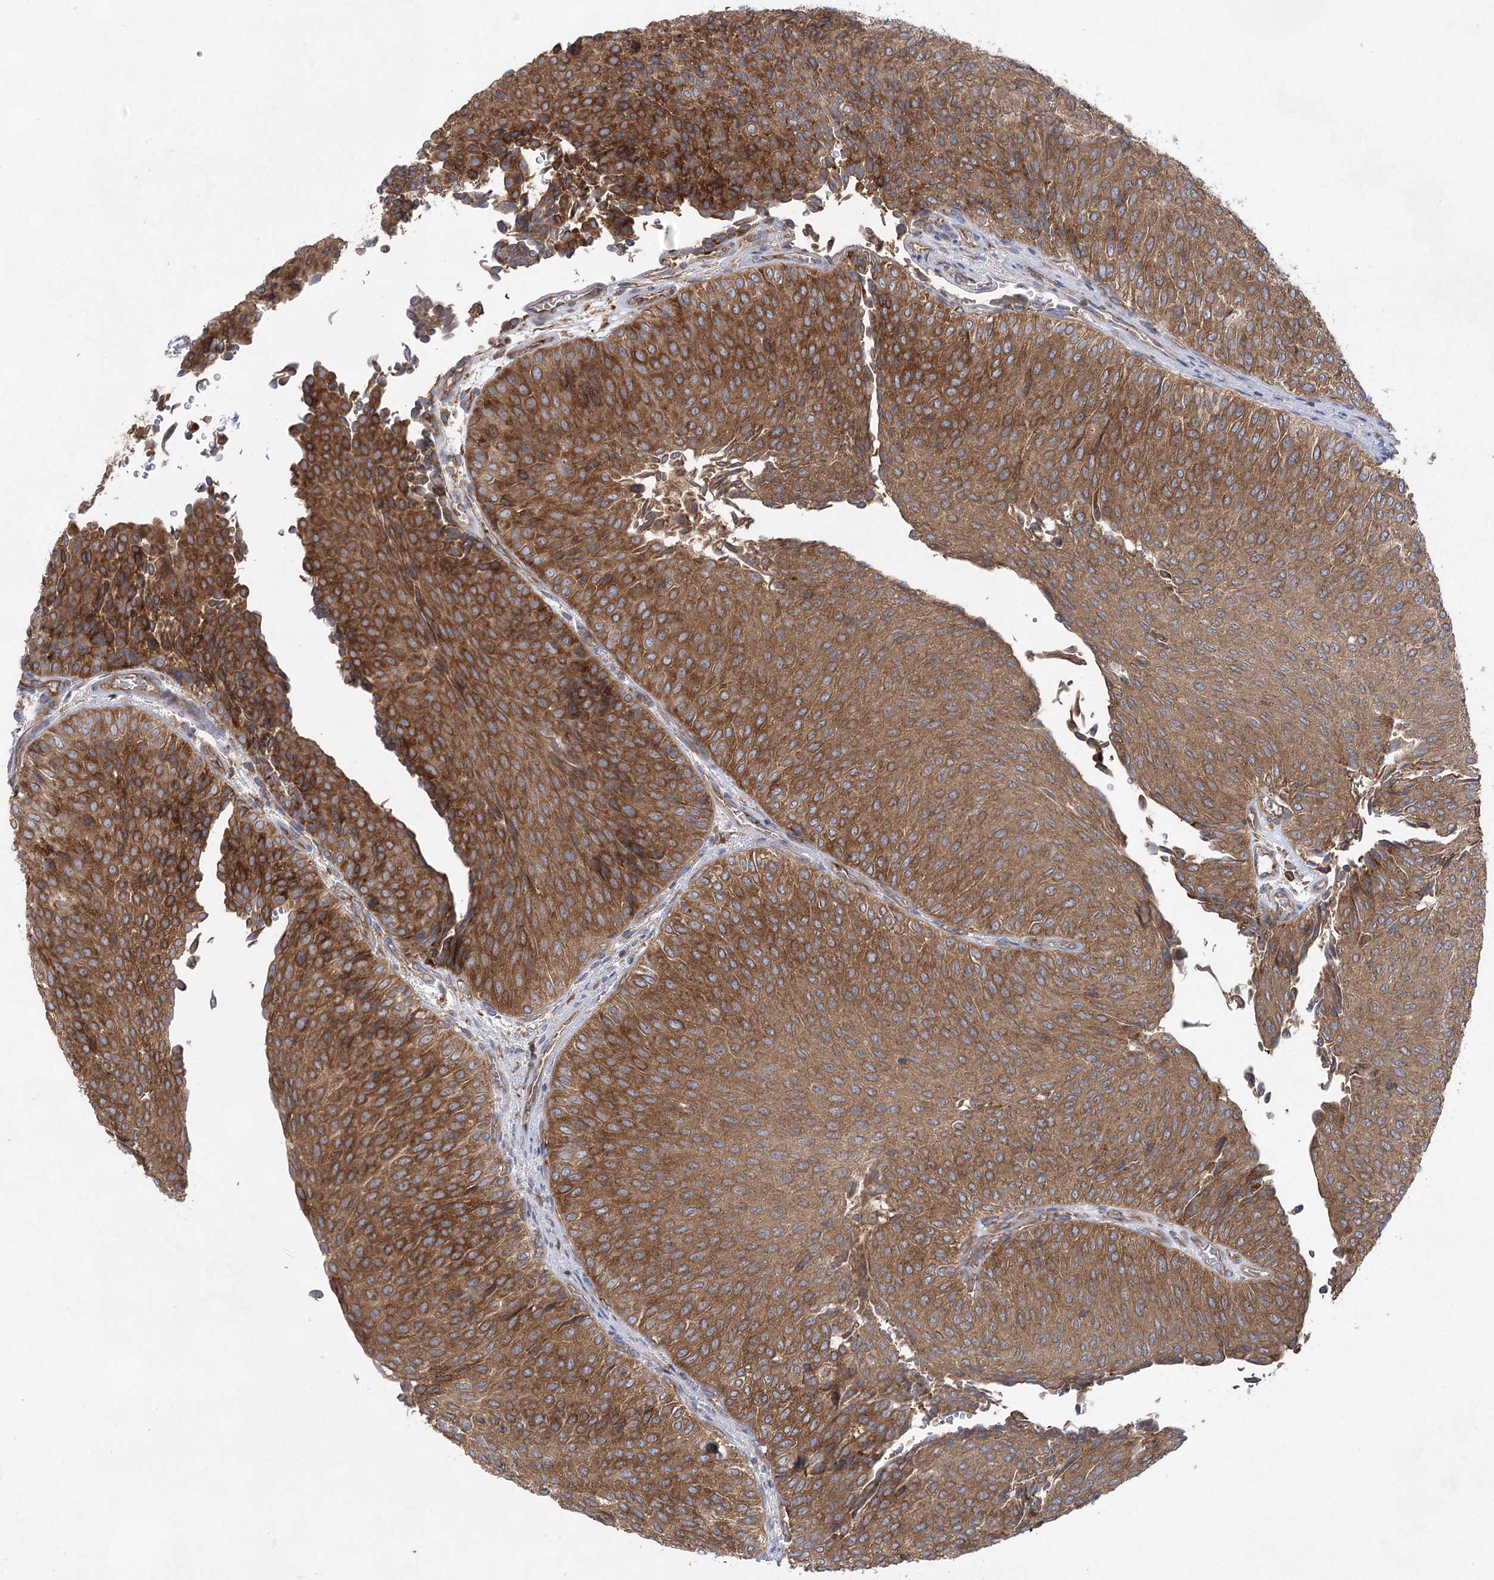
{"staining": {"intensity": "strong", "quantity": ">75%", "location": "cytoplasmic/membranous"}, "tissue": "urothelial cancer", "cell_type": "Tumor cells", "image_type": "cancer", "snomed": [{"axis": "morphology", "description": "Urothelial carcinoma, Low grade"}, {"axis": "topography", "description": "Urinary bladder"}], "caption": "Urothelial cancer stained for a protein (brown) demonstrates strong cytoplasmic/membranous positive staining in about >75% of tumor cells.", "gene": "EIF3A", "patient": {"sex": "male", "age": 78}}